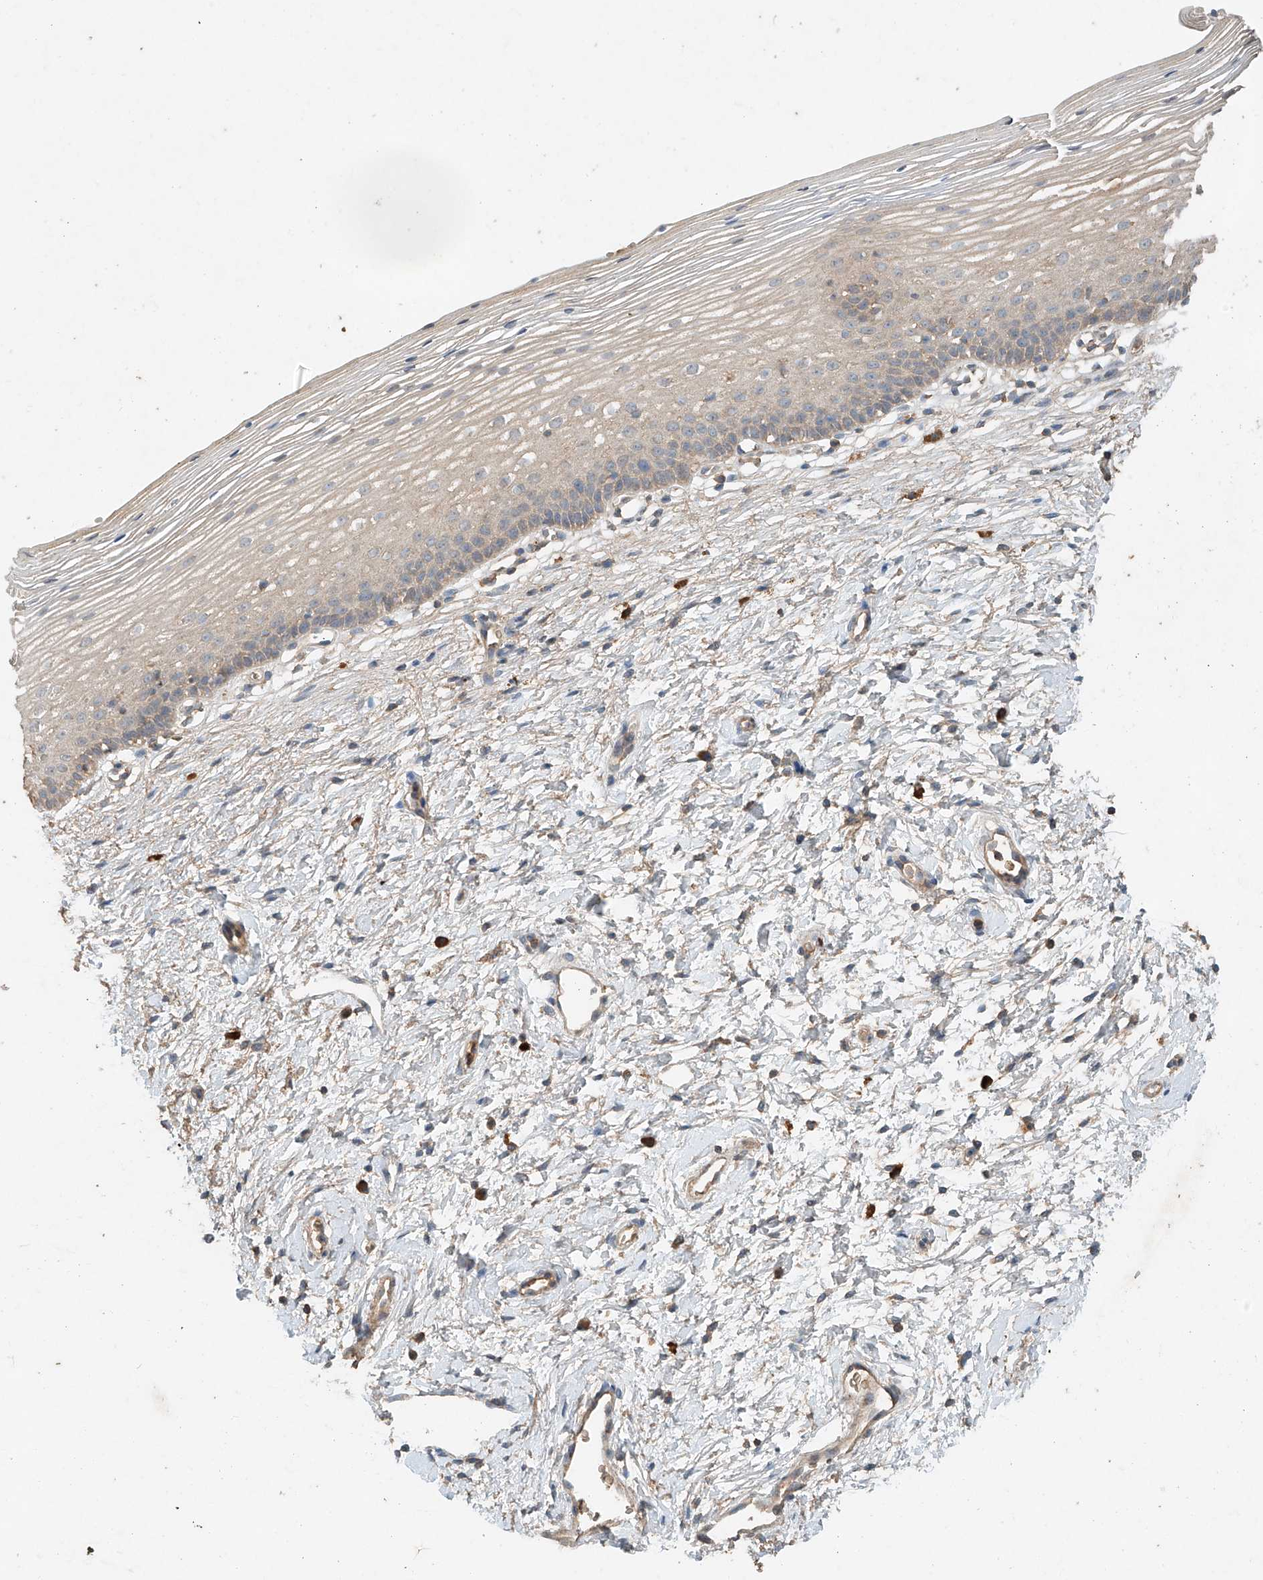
{"staining": {"intensity": "weak", "quantity": "25%-75%", "location": "cytoplasmic/membranous"}, "tissue": "cervix", "cell_type": "Glandular cells", "image_type": "normal", "snomed": [{"axis": "morphology", "description": "Normal tissue, NOS"}, {"axis": "topography", "description": "Cervix"}], "caption": "High-magnification brightfield microscopy of unremarkable cervix stained with DAB (3,3'-diaminobenzidine) (brown) and counterstained with hematoxylin (blue). glandular cells exhibit weak cytoplasmic/membranous staining is appreciated in about25%-75% of cells.", "gene": "GNB1L", "patient": {"sex": "female", "age": 72}}